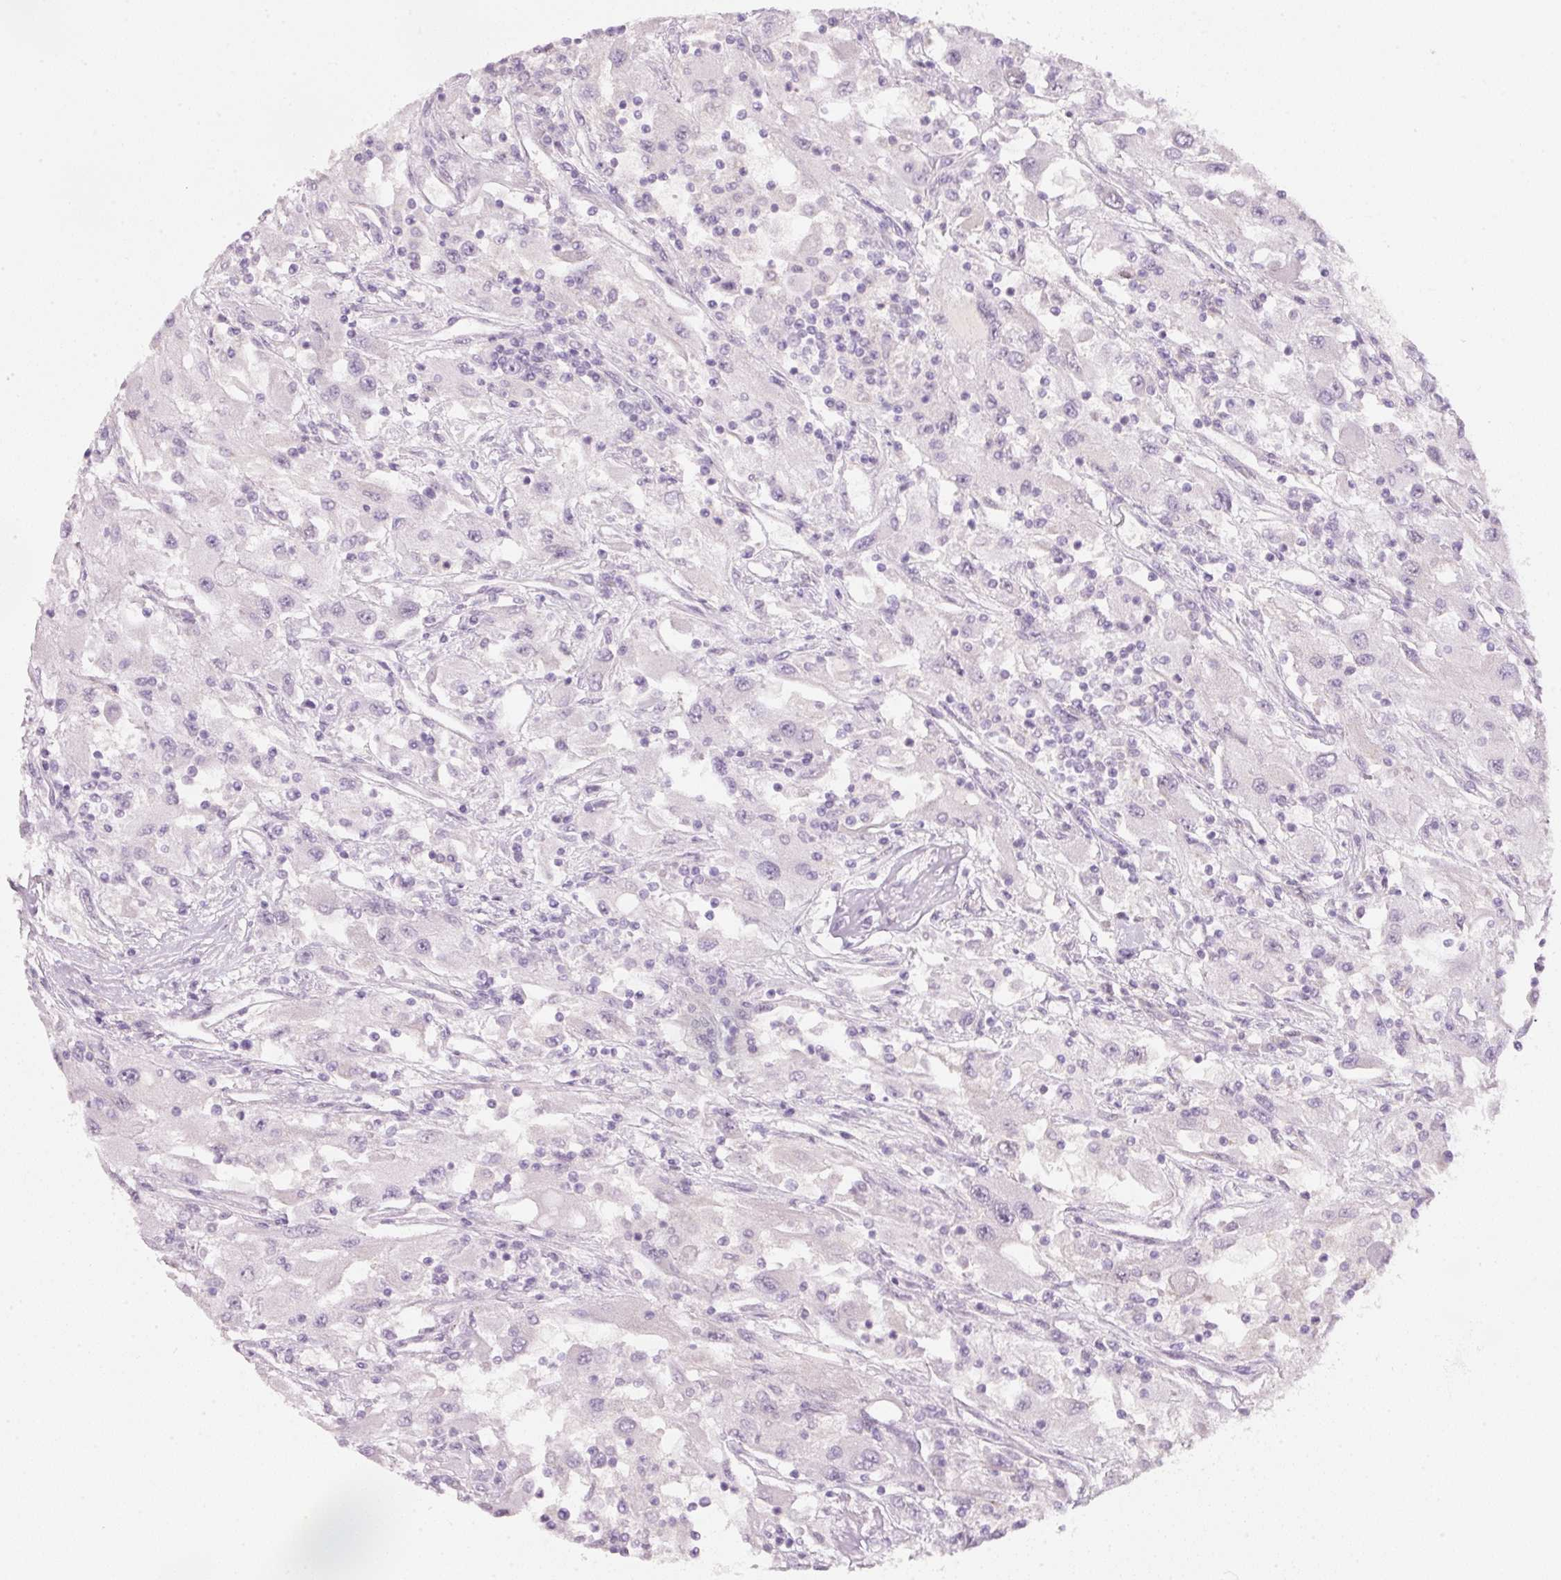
{"staining": {"intensity": "negative", "quantity": "none", "location": "none"}, "tissue": "renal cancer", "cell_type": "Tumor cells", "image_type": "cancer", "snomed": [{"axis": "morphology", "description": "Adenocarcinoma, NOS"}, {"axis": "topography", "description": "Kidney"}], "caption": "DAB immunohistochemical staining of renal cancer exhibits no significant expression in tumor cells.", "gene": "ENSG00000206549", "patient": {"sex": "female", "age": 67}}